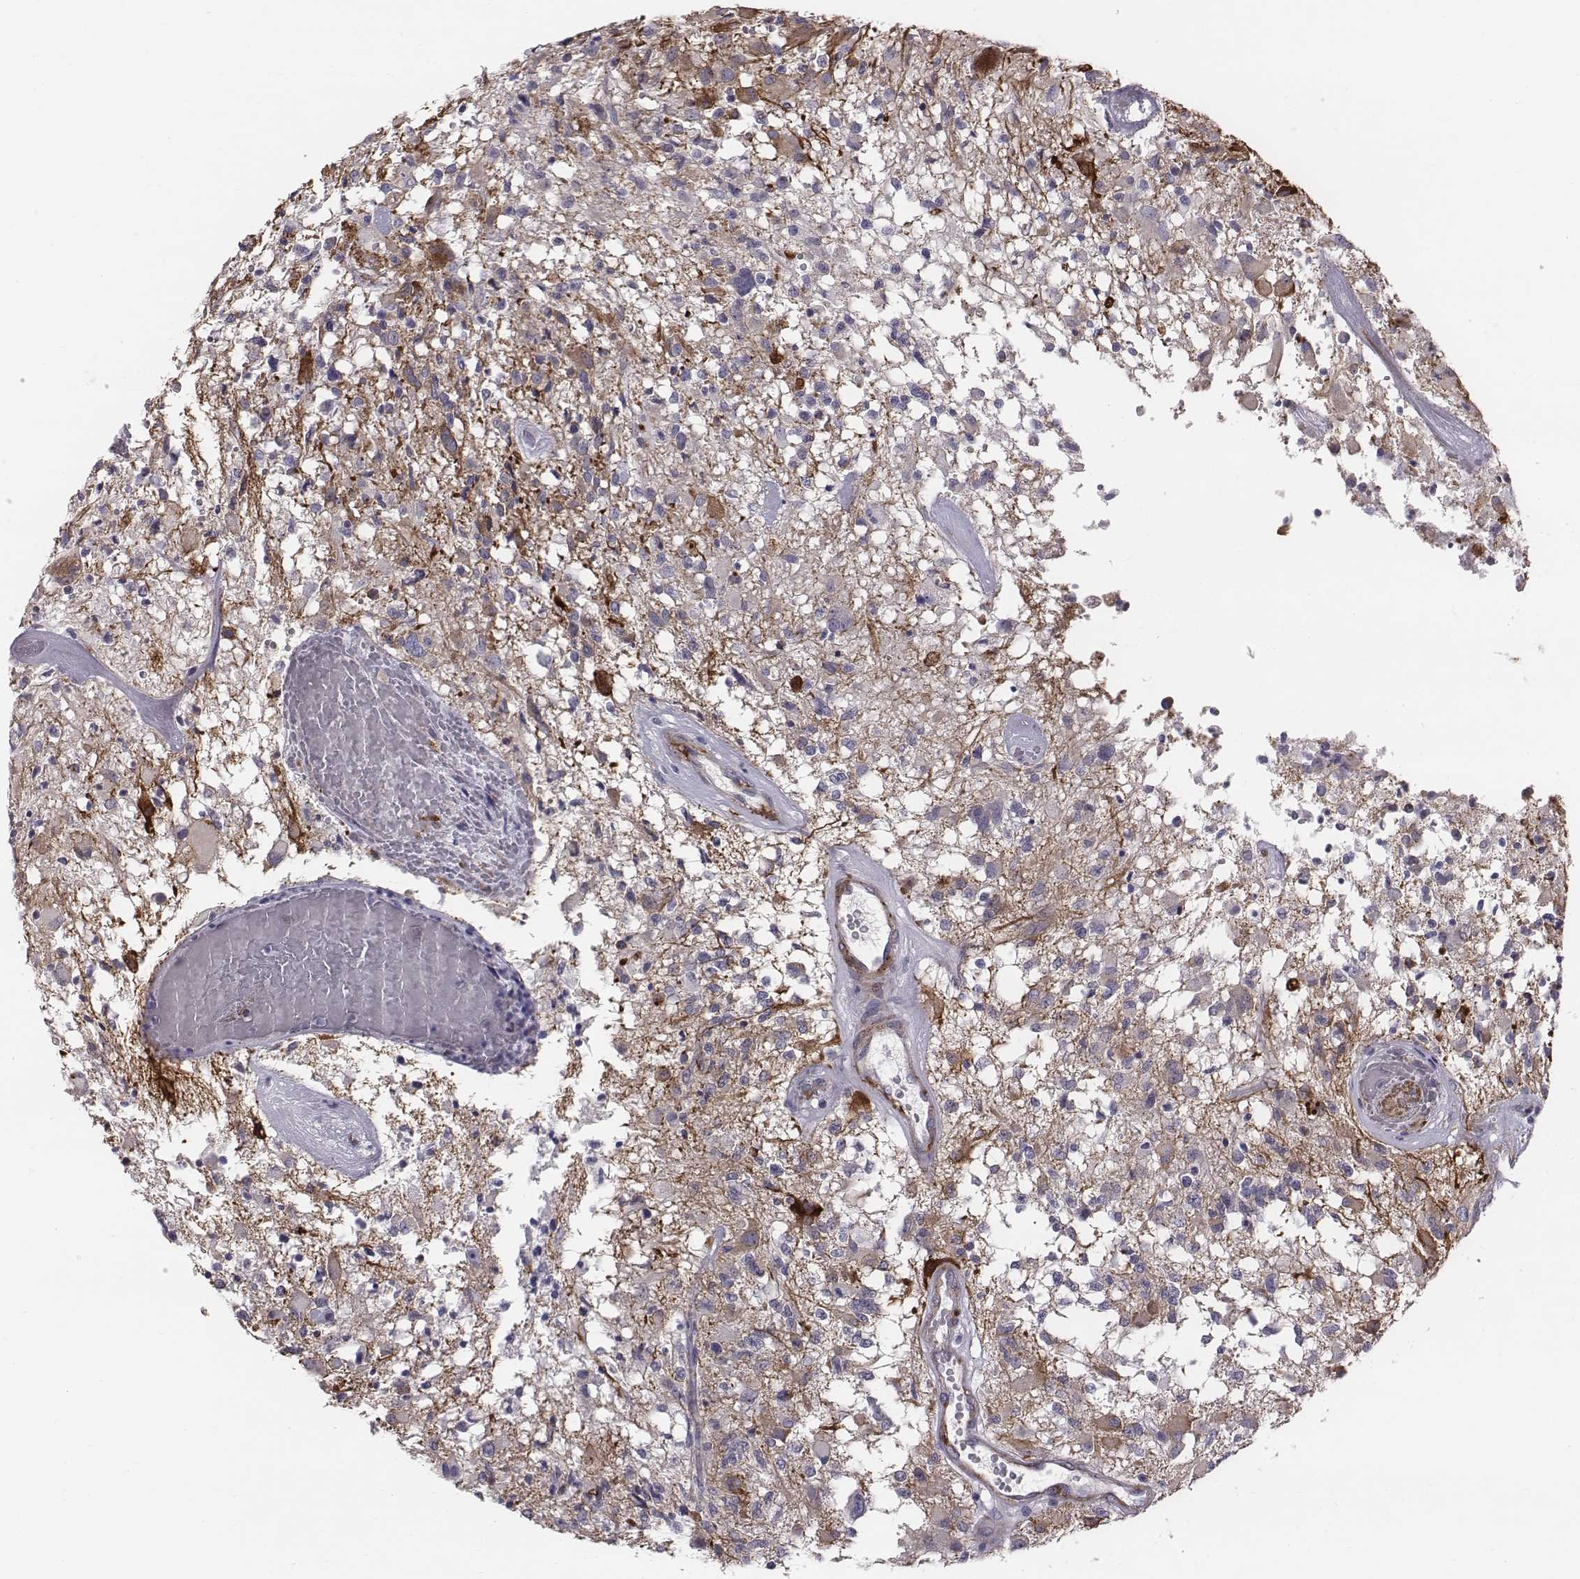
{"staining": {"intensity": "negative", "quantity": "none", "location": "none"}, "tissue": "glioma", "cell_type": "Tumor cells", "image_type": "cancer", "snomed": [{"axis": "morphology", "description": "Glioma, malignant, High grade"}, {"axis": "topography", "description": "Brain"}], "caption": "Immunohistochemistry histopathology image of human glioma stained for a protein (brown), which shows no positivity in tumor cells. Nuclei are stained in blue.", "gene": "PRKCZ", "patient": {"sex": "female", "age": 63}}